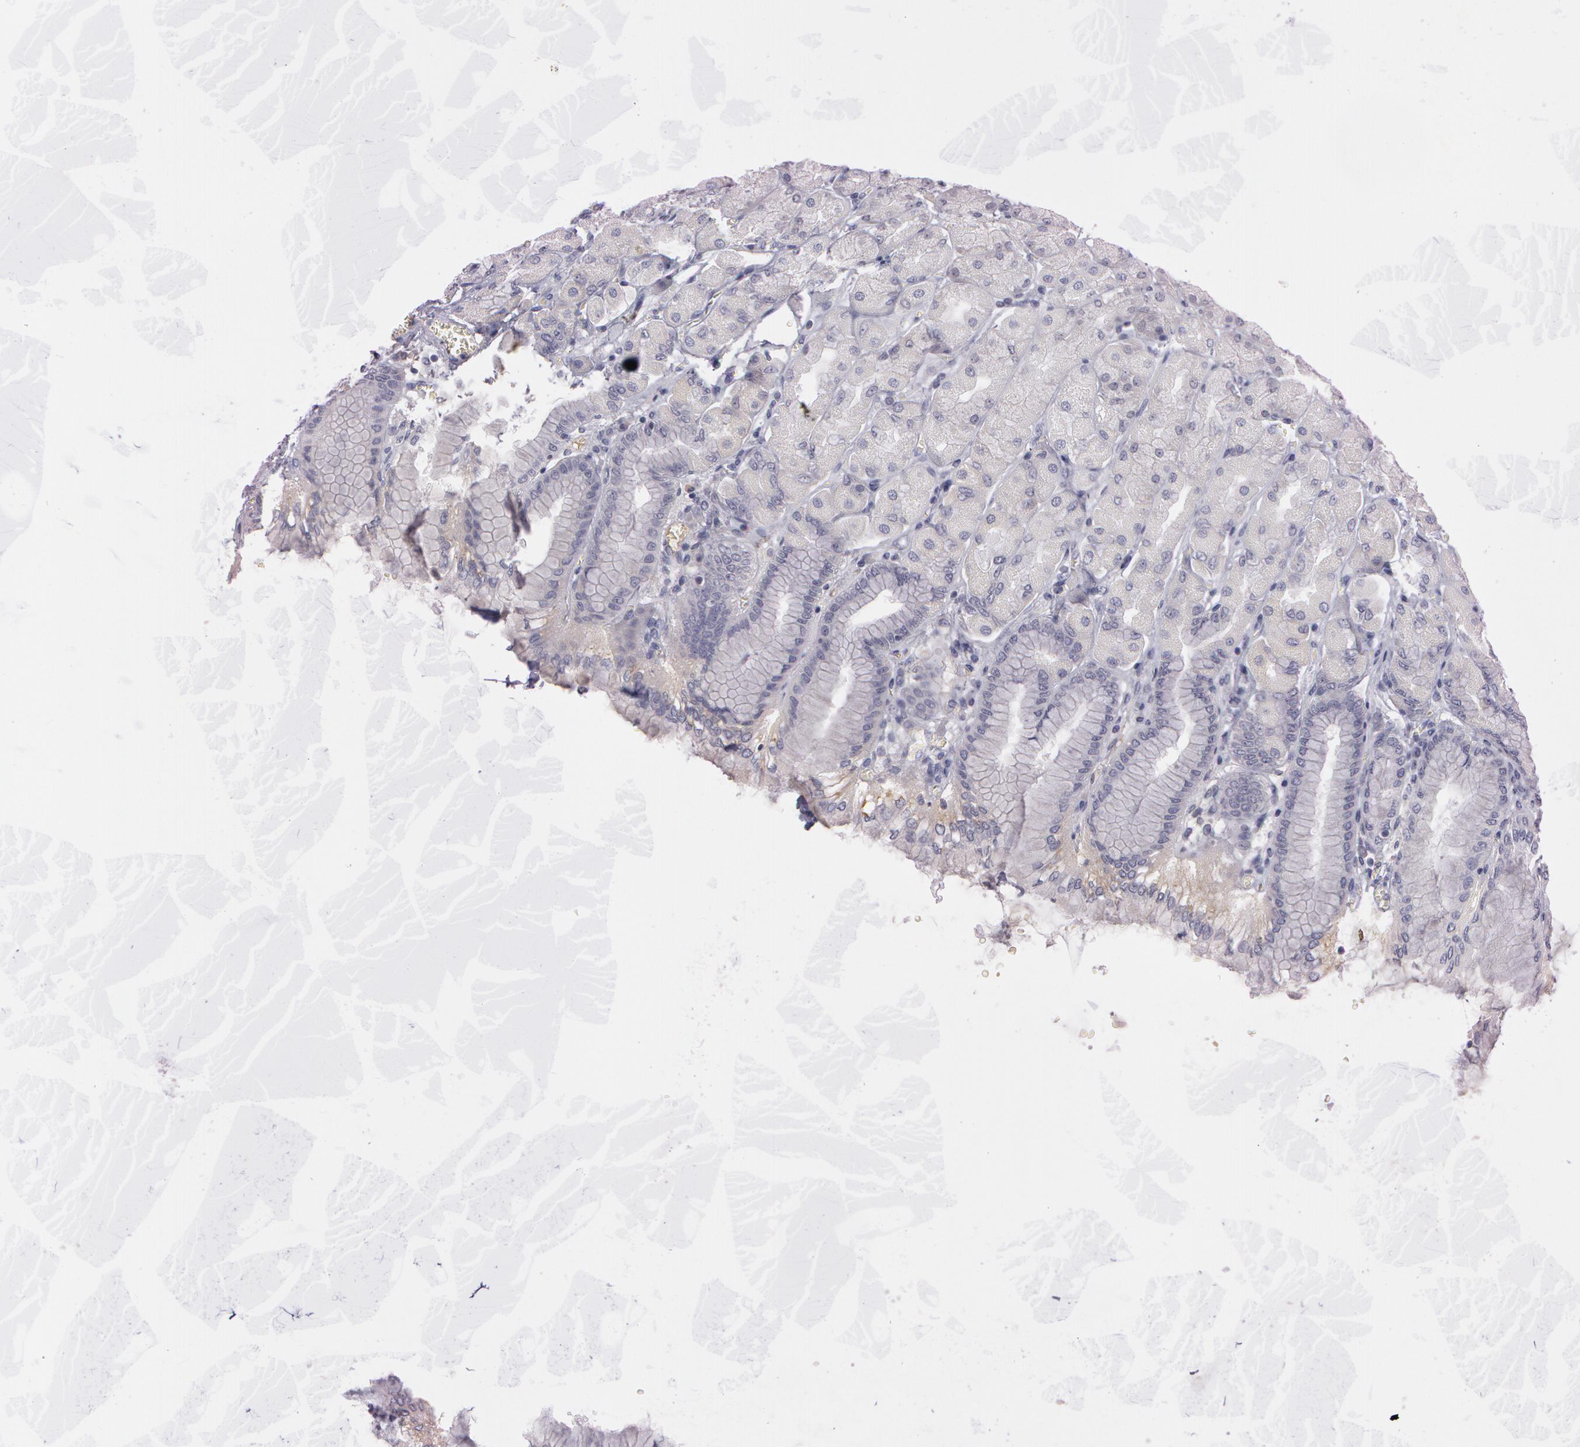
{"staining": {"intensity": "weak", "quantity": "<25%", "location": "cytoplasmic/membranous"}, "tissue": "stomach", "cell_type": "Glandular cells", "image_type": "normal", "snomed": [{"axis": "morphology", "description": "Normal tissue, NOS"}, {"axis": "topography", "description": "Stomach, upper"}], "caption": "DAB immunohistochemical staining of unremarkable stomach demonstrates no significant expression in glandular cells. Nuclei are stained in blue.", "gene": "MXRA5", "patient": {"sex": "female", "age": 56}}